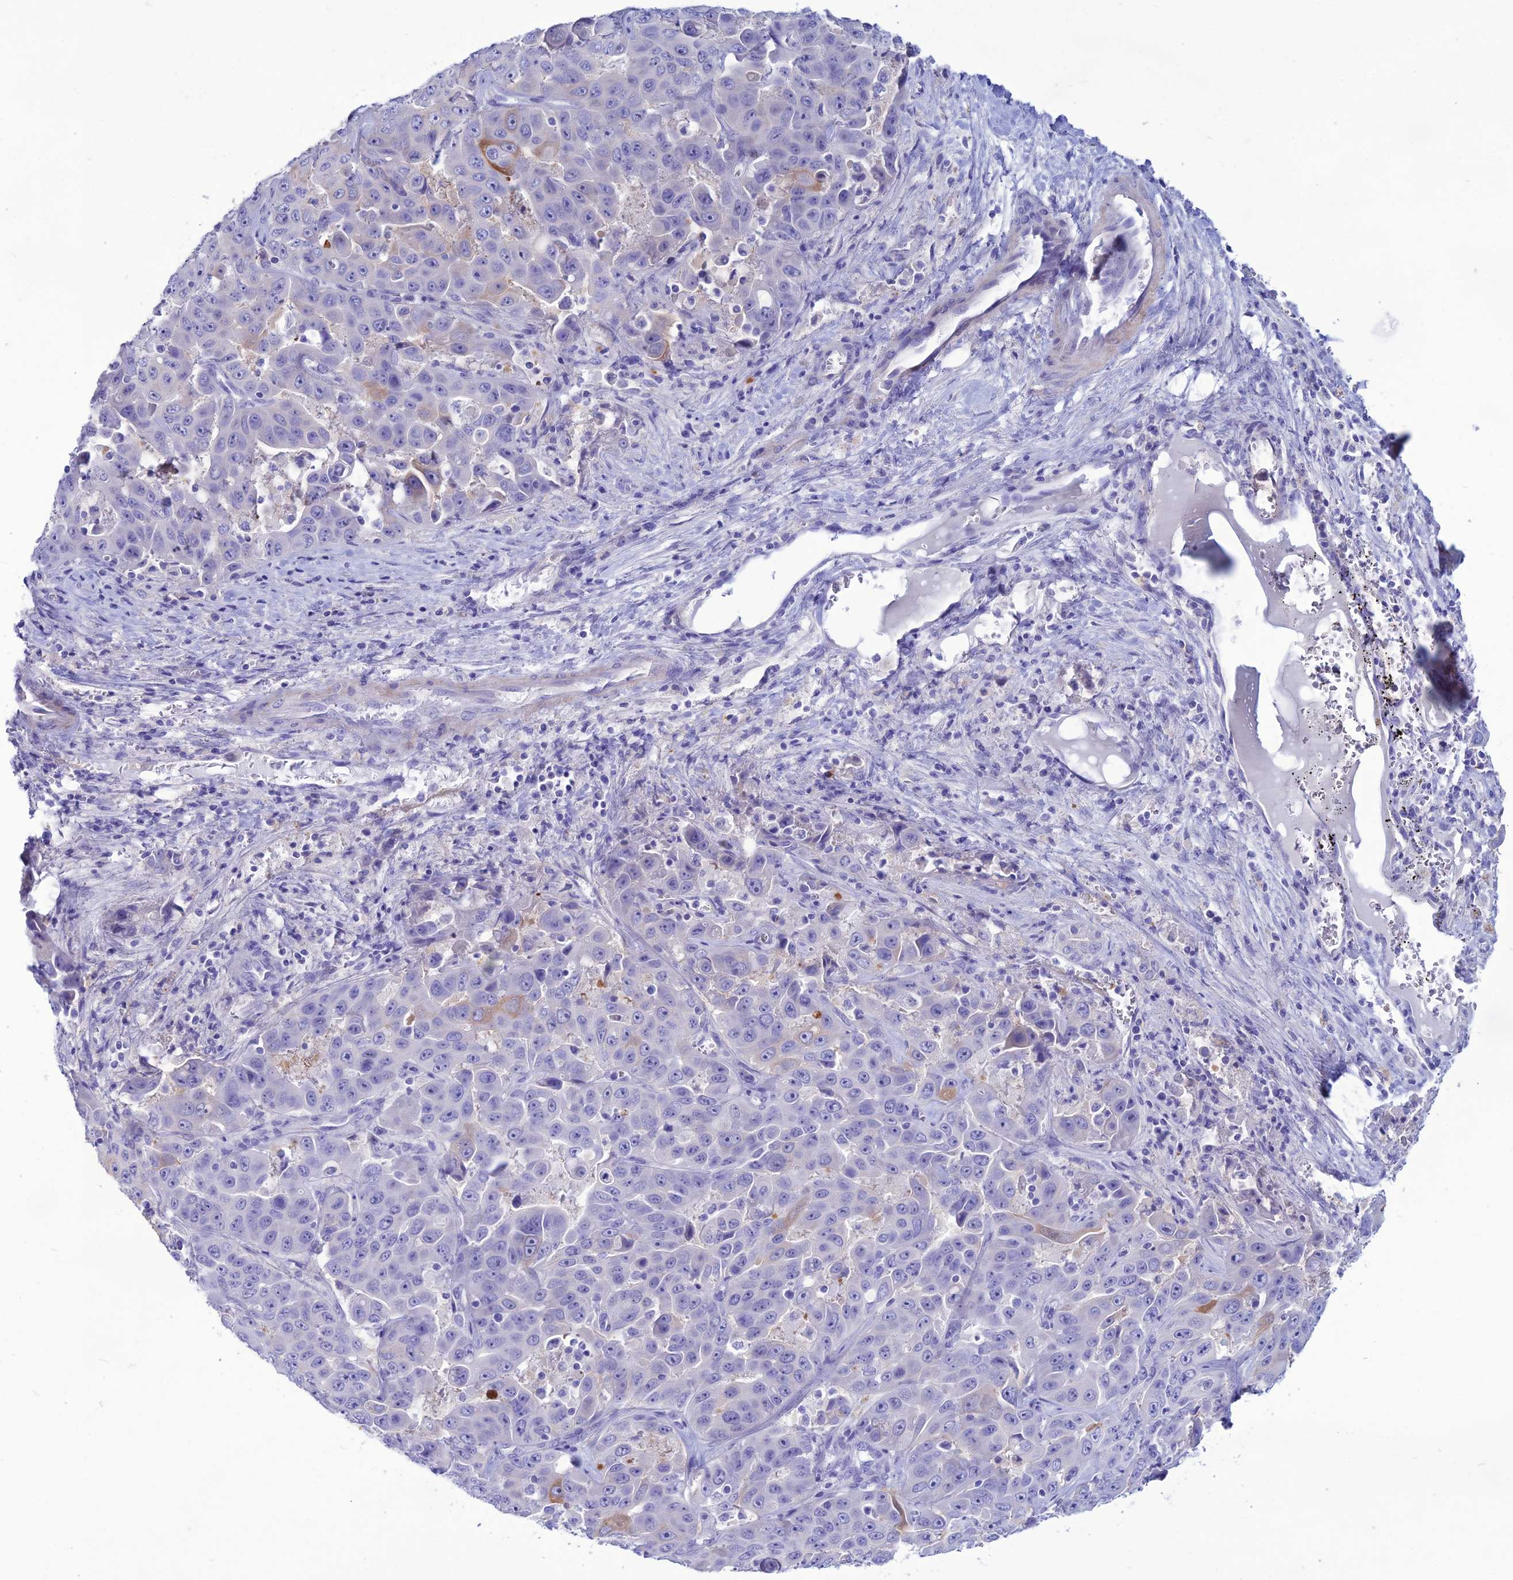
{"staining": {"intensity": "moderate", "quantity": "<25%", "location": "cytoplasmic/membranous"}, "tissue": "liver cancer", "cell_type": "Tumor cells", "image_type": "cancer", "snomed": [{"axis": "morphology", "description": "Cholangiocarcinoma"}, {"axis": "topography", "description": "Liver"}], "caption": "Liver cancer (cholangiocarcinoma) stained for a protein shows moderate cytoplasmic/membranous positivity in tumor cells.", "gene": "CLEC2L", "patient": {"sex": "female", "age": 52}}